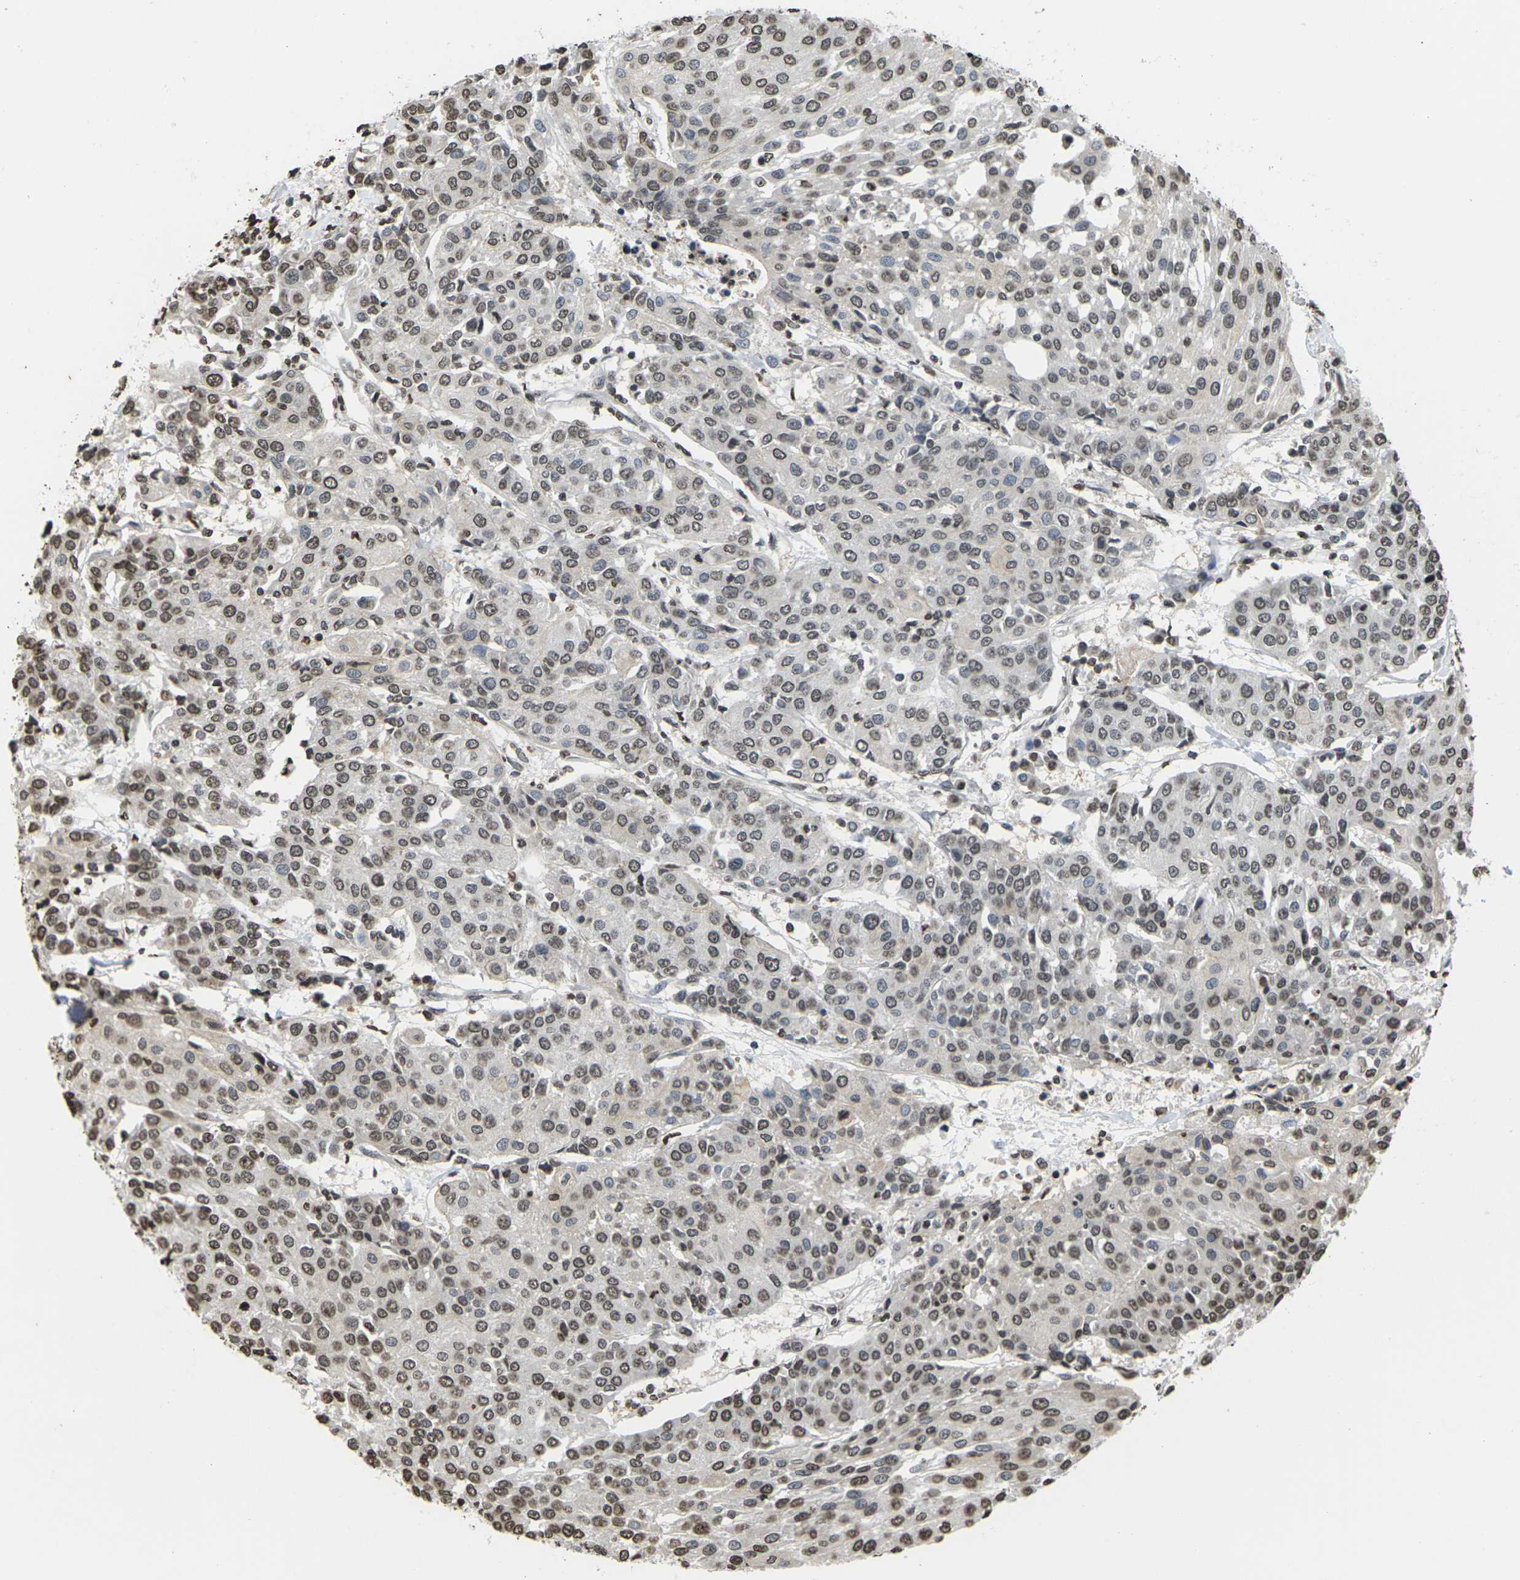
{"staining": {"intensity": "weak", "quantity": ">75%", "location": "cytoplasmic/membranous,nuclear"}, "tissue": "urothelial cancer", "cell_type": "Tumor cells", "image_type": "cancer", "snomed": [{"axis": "morphology", "description": "Urothelial carcinoma, High grade"}, {"axis": "topography", "description": "Urinary bladder"}], "caption": "A low amount of weak cytoplasmic/membranous and nuclear positivity is present in about >75% of tumor cells in urothelial cancer tissue.", "gene": "EMSY", "patient": {"sex": "female", "age": 85}}